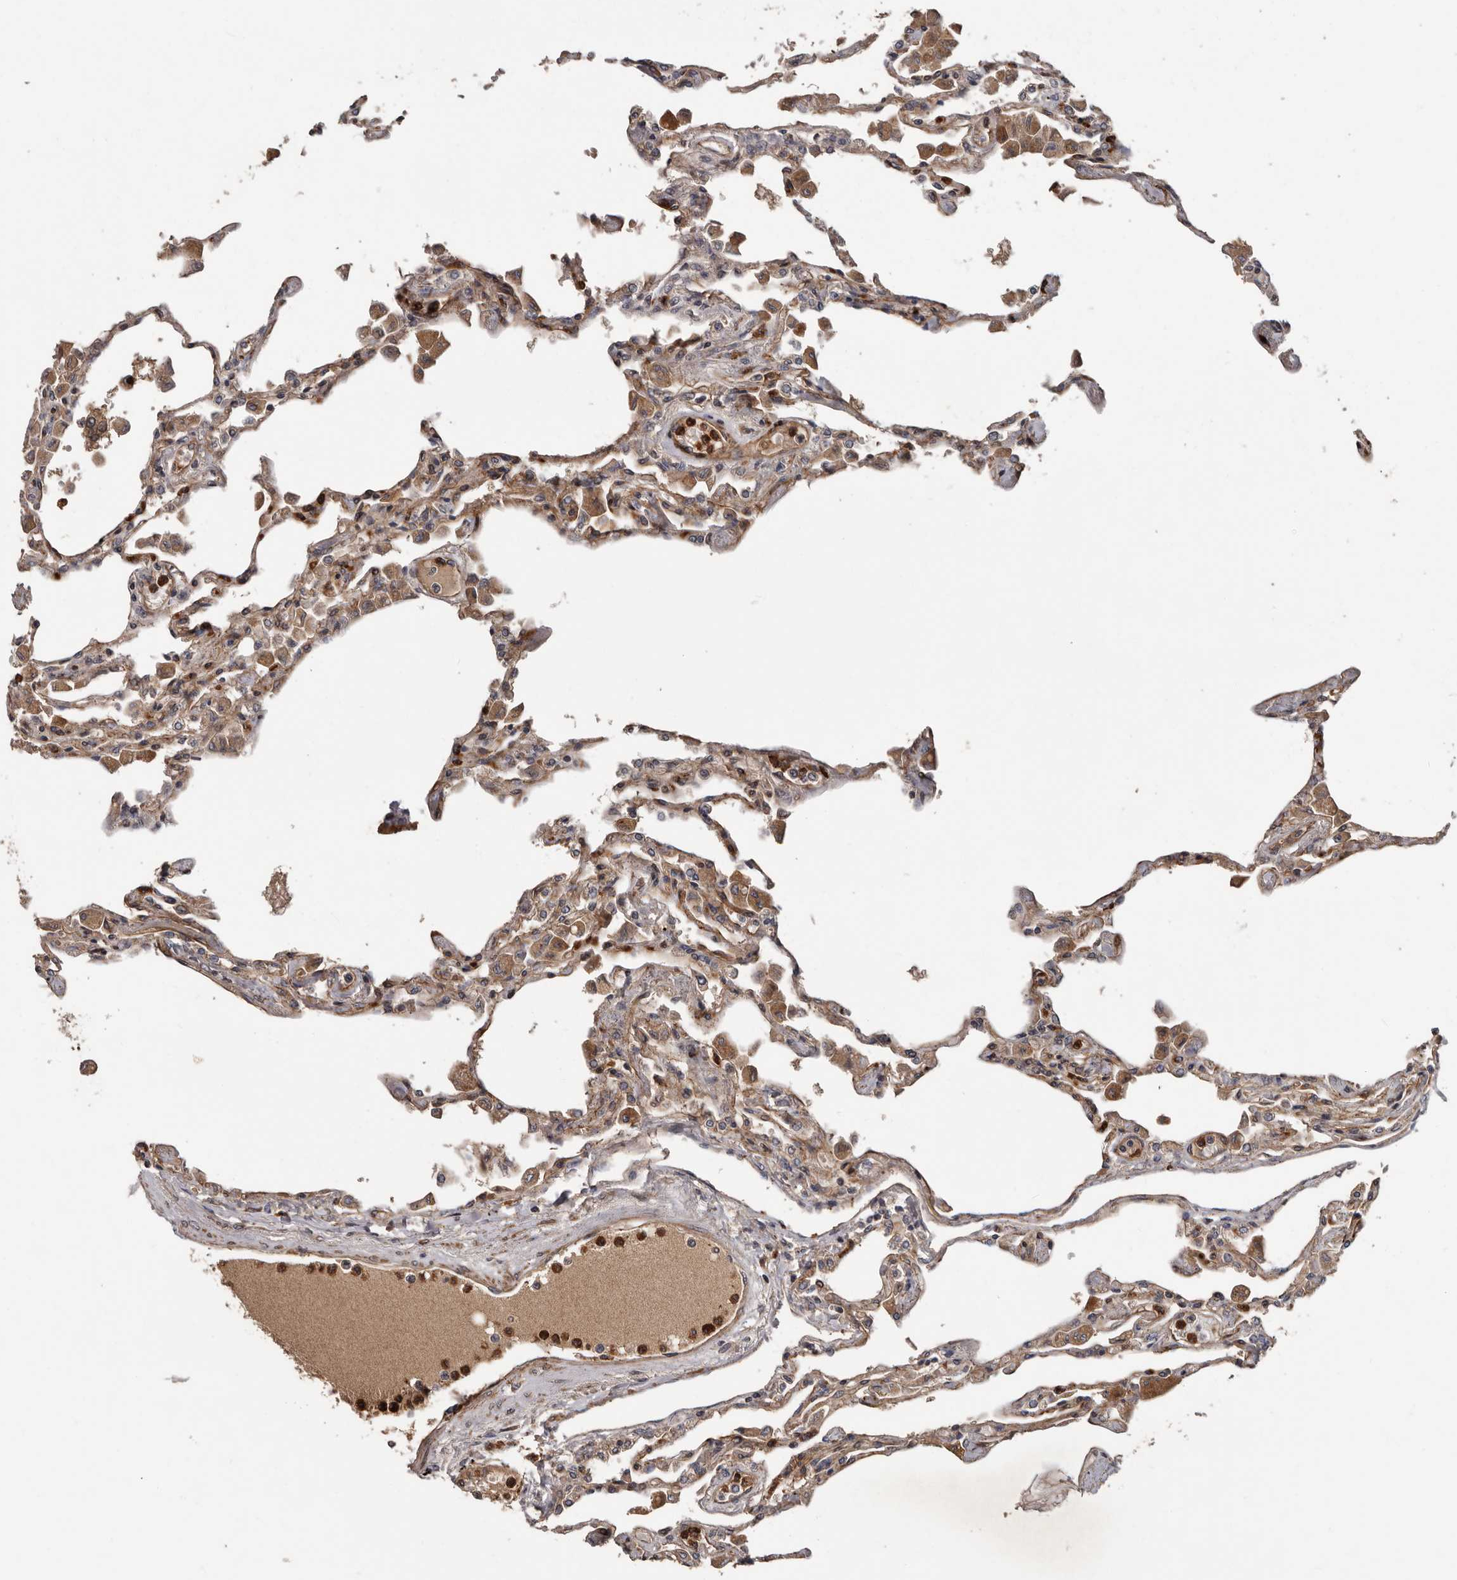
{"staining": {"intensity": "moderate", "quantity": ">75%", "location": "cytoplasmic/membranous"}, "tissue": "lung", "cell_type": "Alveolar cells", "image_type": "normal", "snomed": [{"axis": "morphology", "description": "Normal tissue, NOS"}, {"axis": "topography", "description": "Bronchus"}, {"axis": "topography", "description": "Lung"}], "caption": "DAB immunohistochemical staining of benign lung reveals moderate cytoplasmic/membranous protein staining in about >75% of alveolar cells.", "gene": "ARHGEF5", "patient": {"sex": "female", "age": 49}}